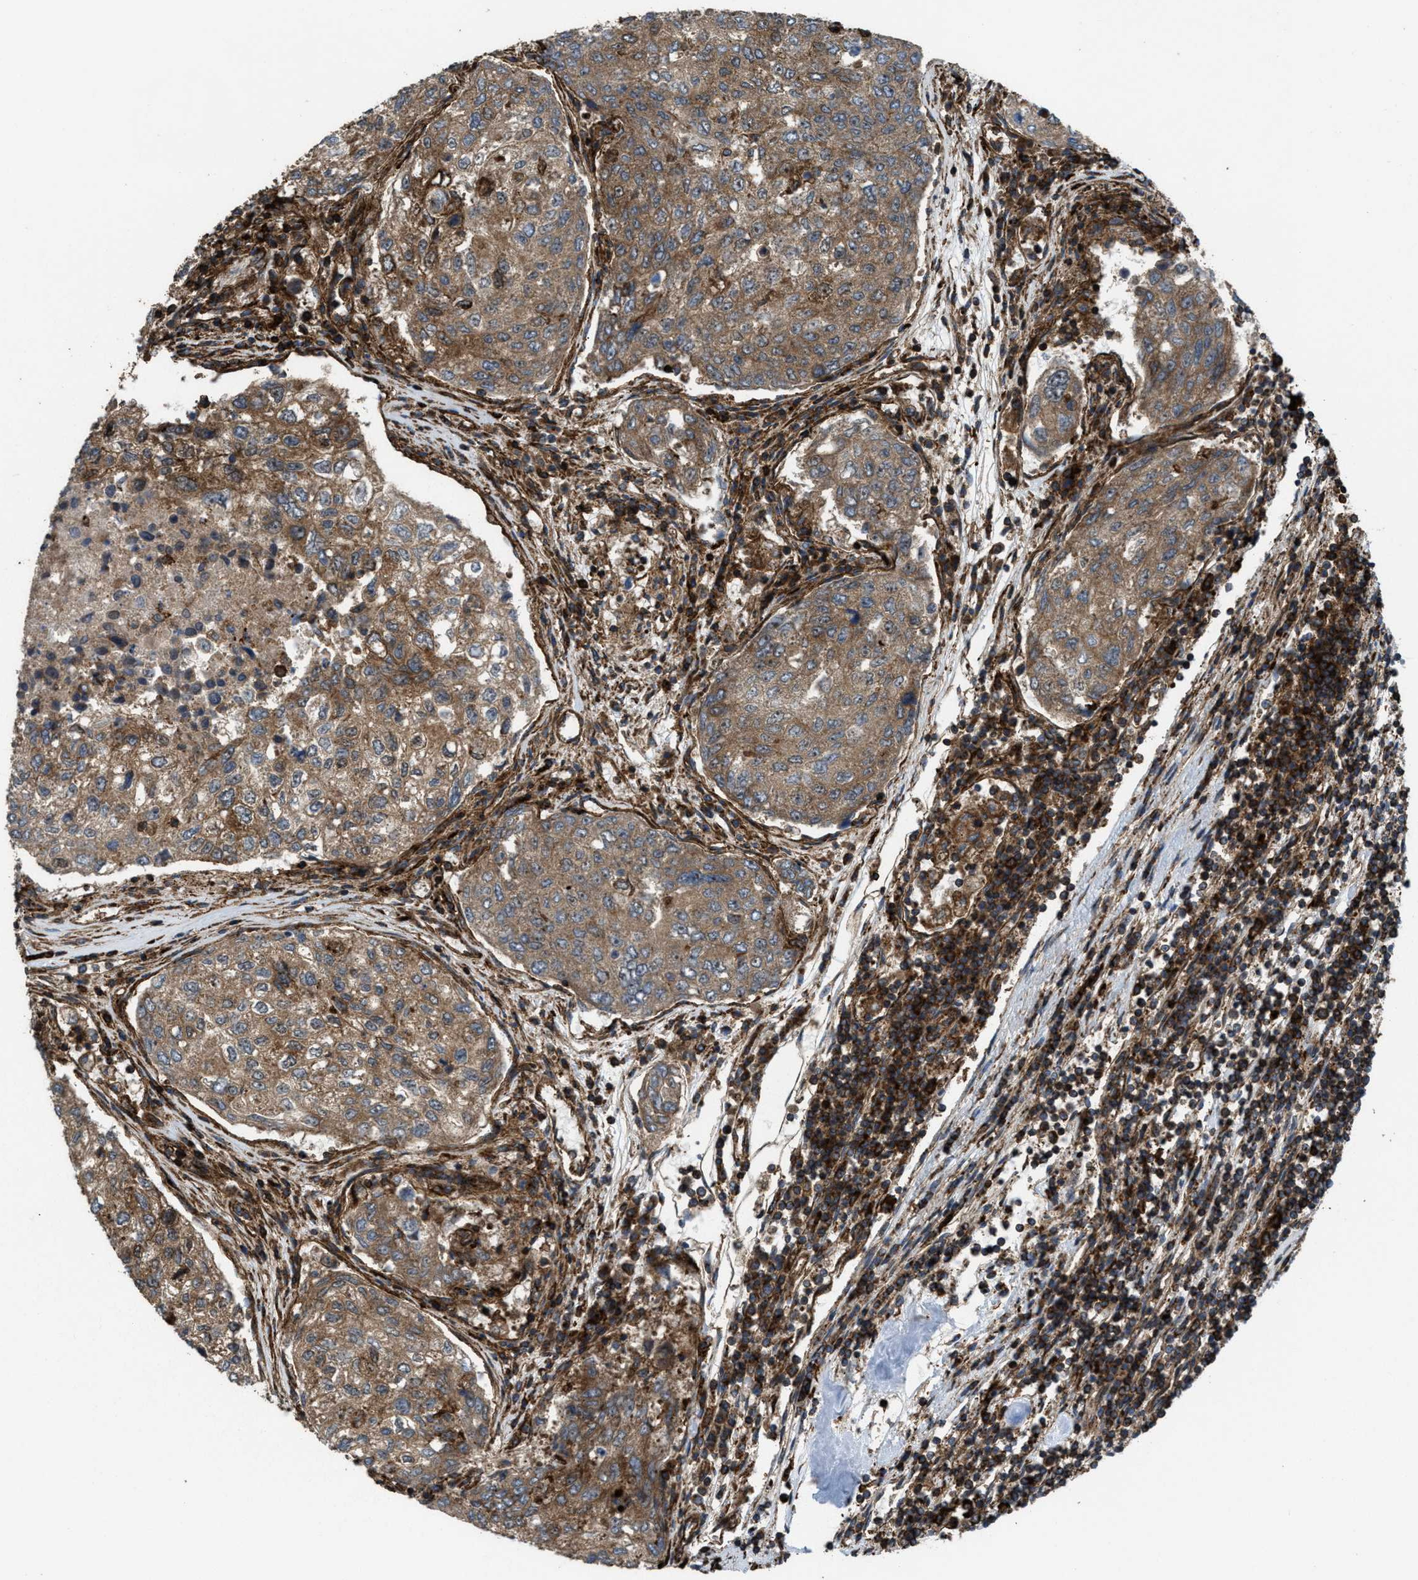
{"staining": {"intensity": "moderate", "quantity": ">75%", "location": "cytoplasmic/membranous"}, "tissue": "urothelial cancer", "cell_type": "Tumor cells", "image_type": "cancer", "snomed": [{"axis": "morphology", "description": "Urothelial carcinoma, High grade"}, {"axis": "topography", "description": "Lymph node"}, {"axis": "topography", "description": "Urinary bladder"}], "caption": "IHC photomicrograph of neoplastic tissue: high-grade urothelial carcinoma stained using immunohistochemistry (IHC) reveals medium levels of moderate protein expression localized specifically in the cytoplasmic/membranous of tumor cells, appearing as a cytoplasmic/membranous brown color.", "gene": "EGLN1", "patient": {"sex": "male", "age": 51}}